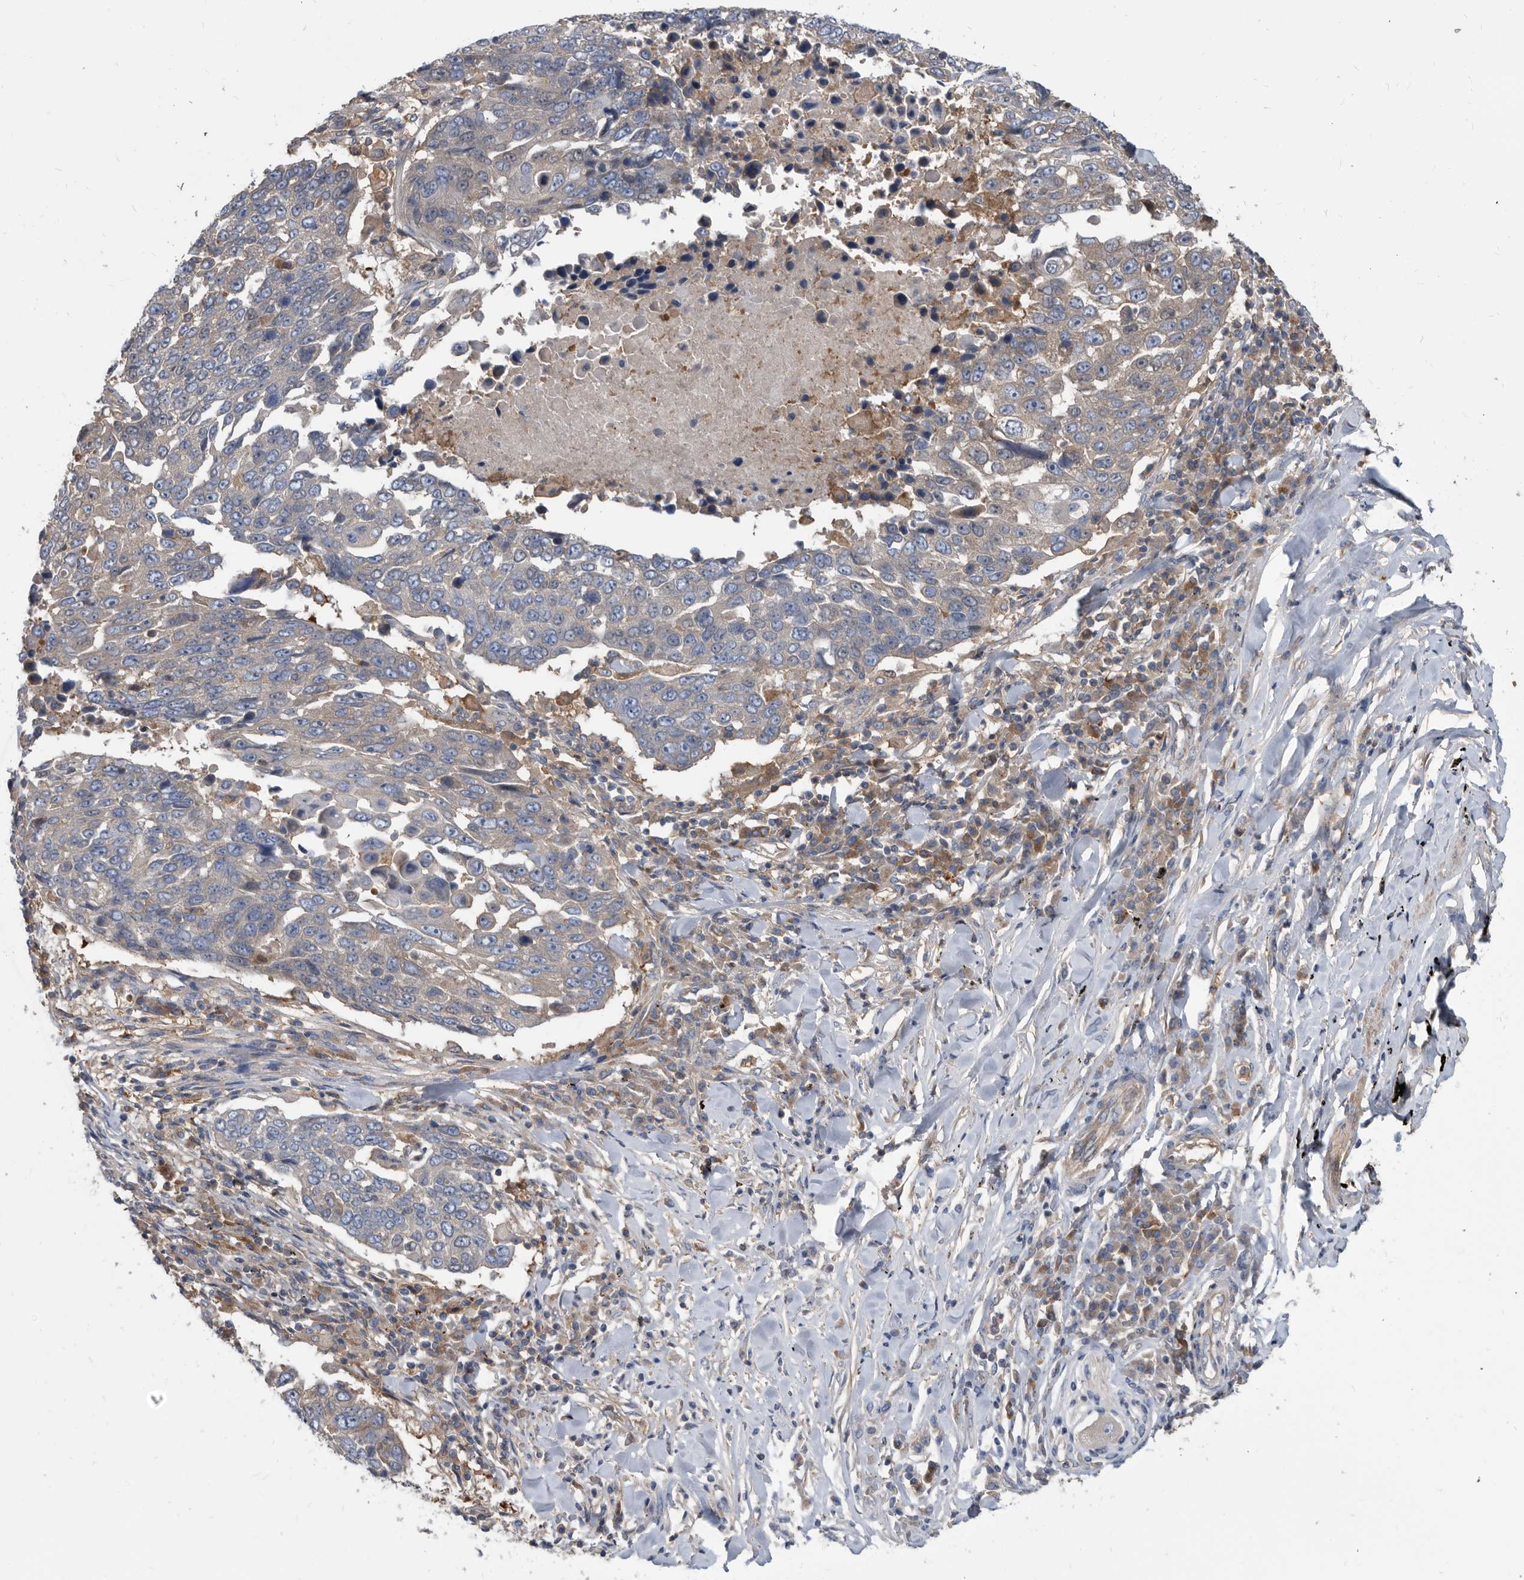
{"staining": {"intensity": "weak", "quantity": "<25%", "location": "cytoplasmic/membranous"}, "tissue": "lung cancer", "cell_type": "Tumor cells", "image_type": "cancer", "snomed": [{"axis": "morphology", "description": "Squamous cell carcinoma, NOS"}, {"axis": "topography", "description": "Lung"}], "caption": "Immunohistochemistry micrograph of neoplastic tissue: human lung squamous cell carcinoma stained with DAB exhibits no significant protein expression in tumor cells.", "gene": "APEH", "patient": {"sex": "male", "age": 66}}